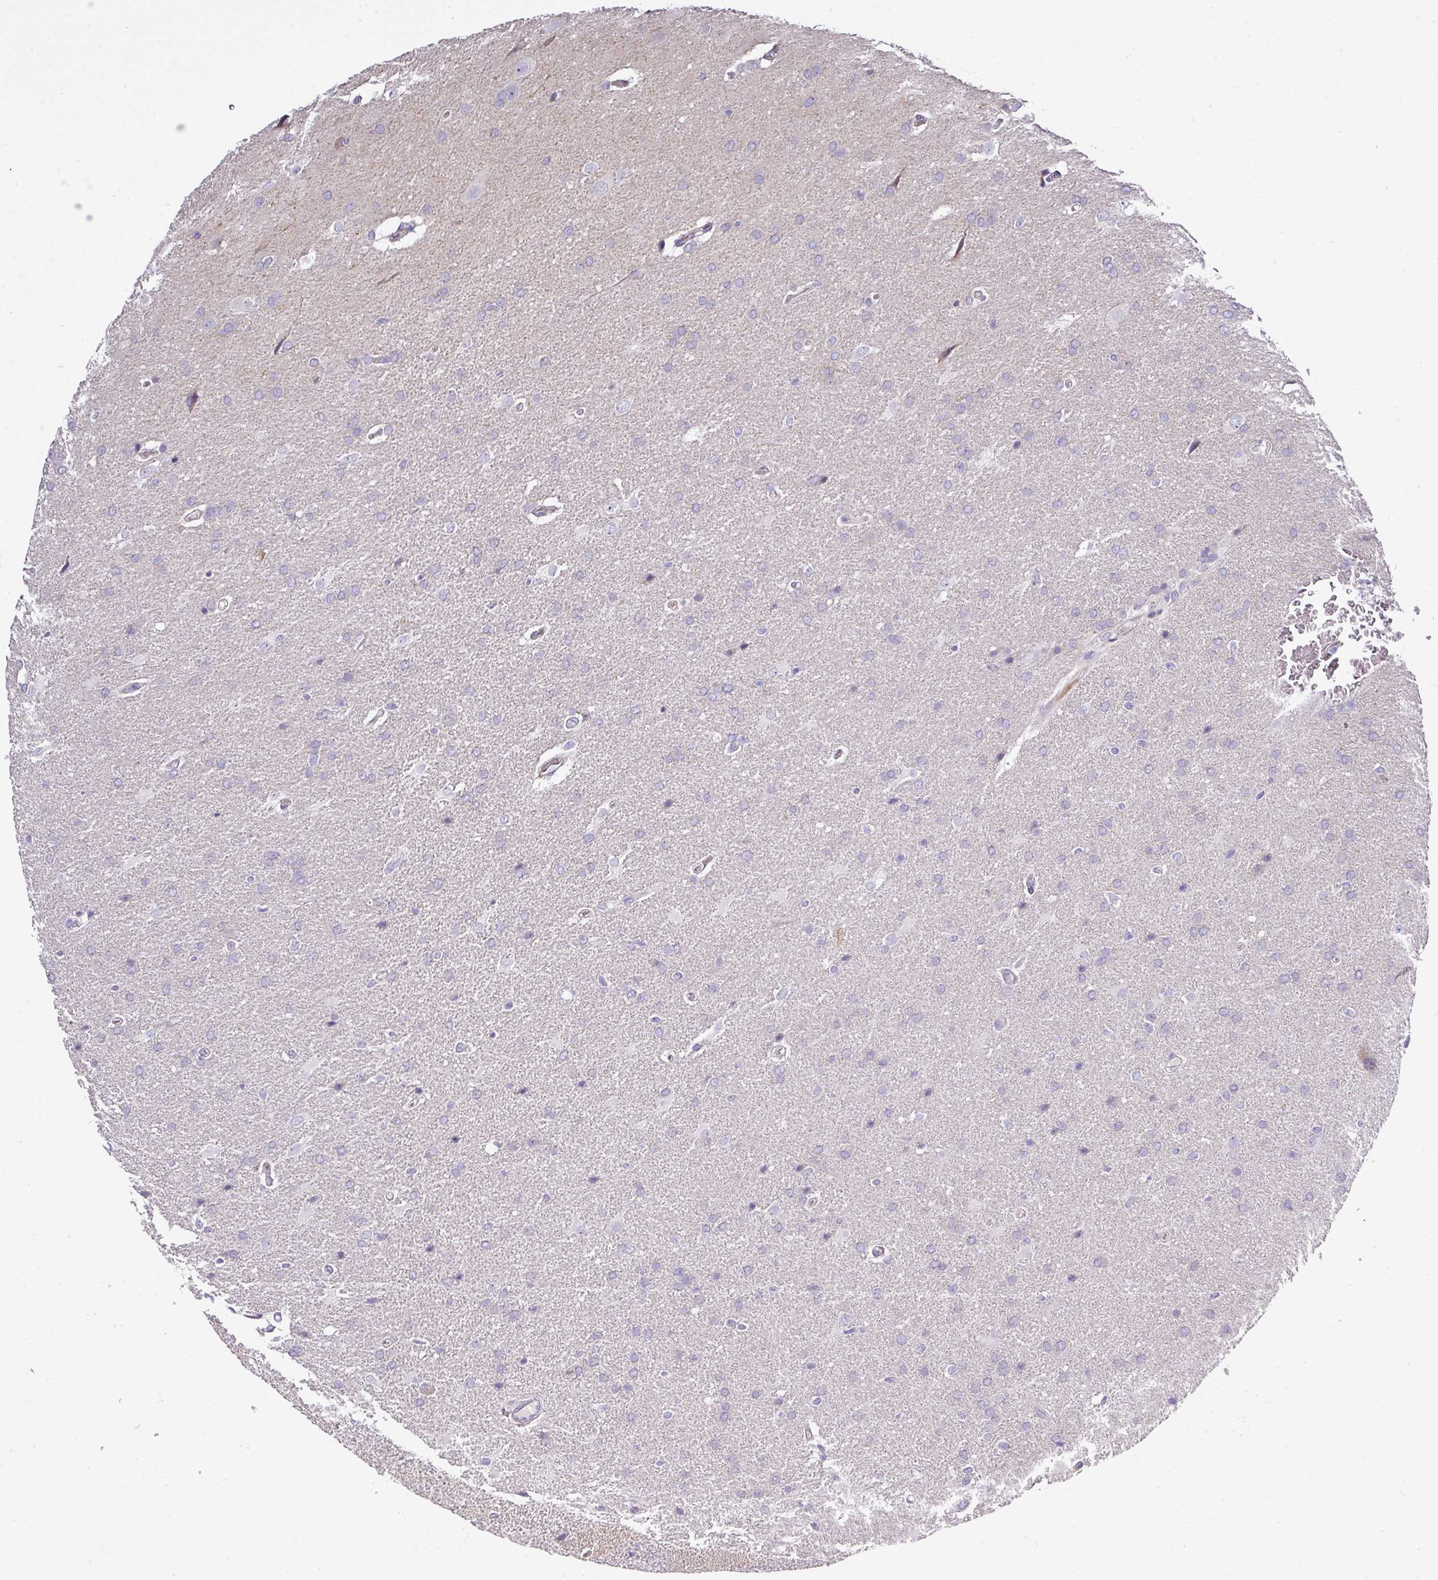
{"staining": {"intensity": "negative", "quantity": "none", "location": "none"}, "tissue": "glioma", "cell_type": "Tumor cells", "image_type": "cancer", "snomed": [{"axis": "morphology", "description": "Glioma, malignant, High grade"}, {"axis": "topography", "description": "Brain"}], "caption": "Protein analysis of glioma demonstrates no significant positivity in tumor cells.", "gene": "ATP6V1F", "patient": {"sex": "male", "age": 56}}